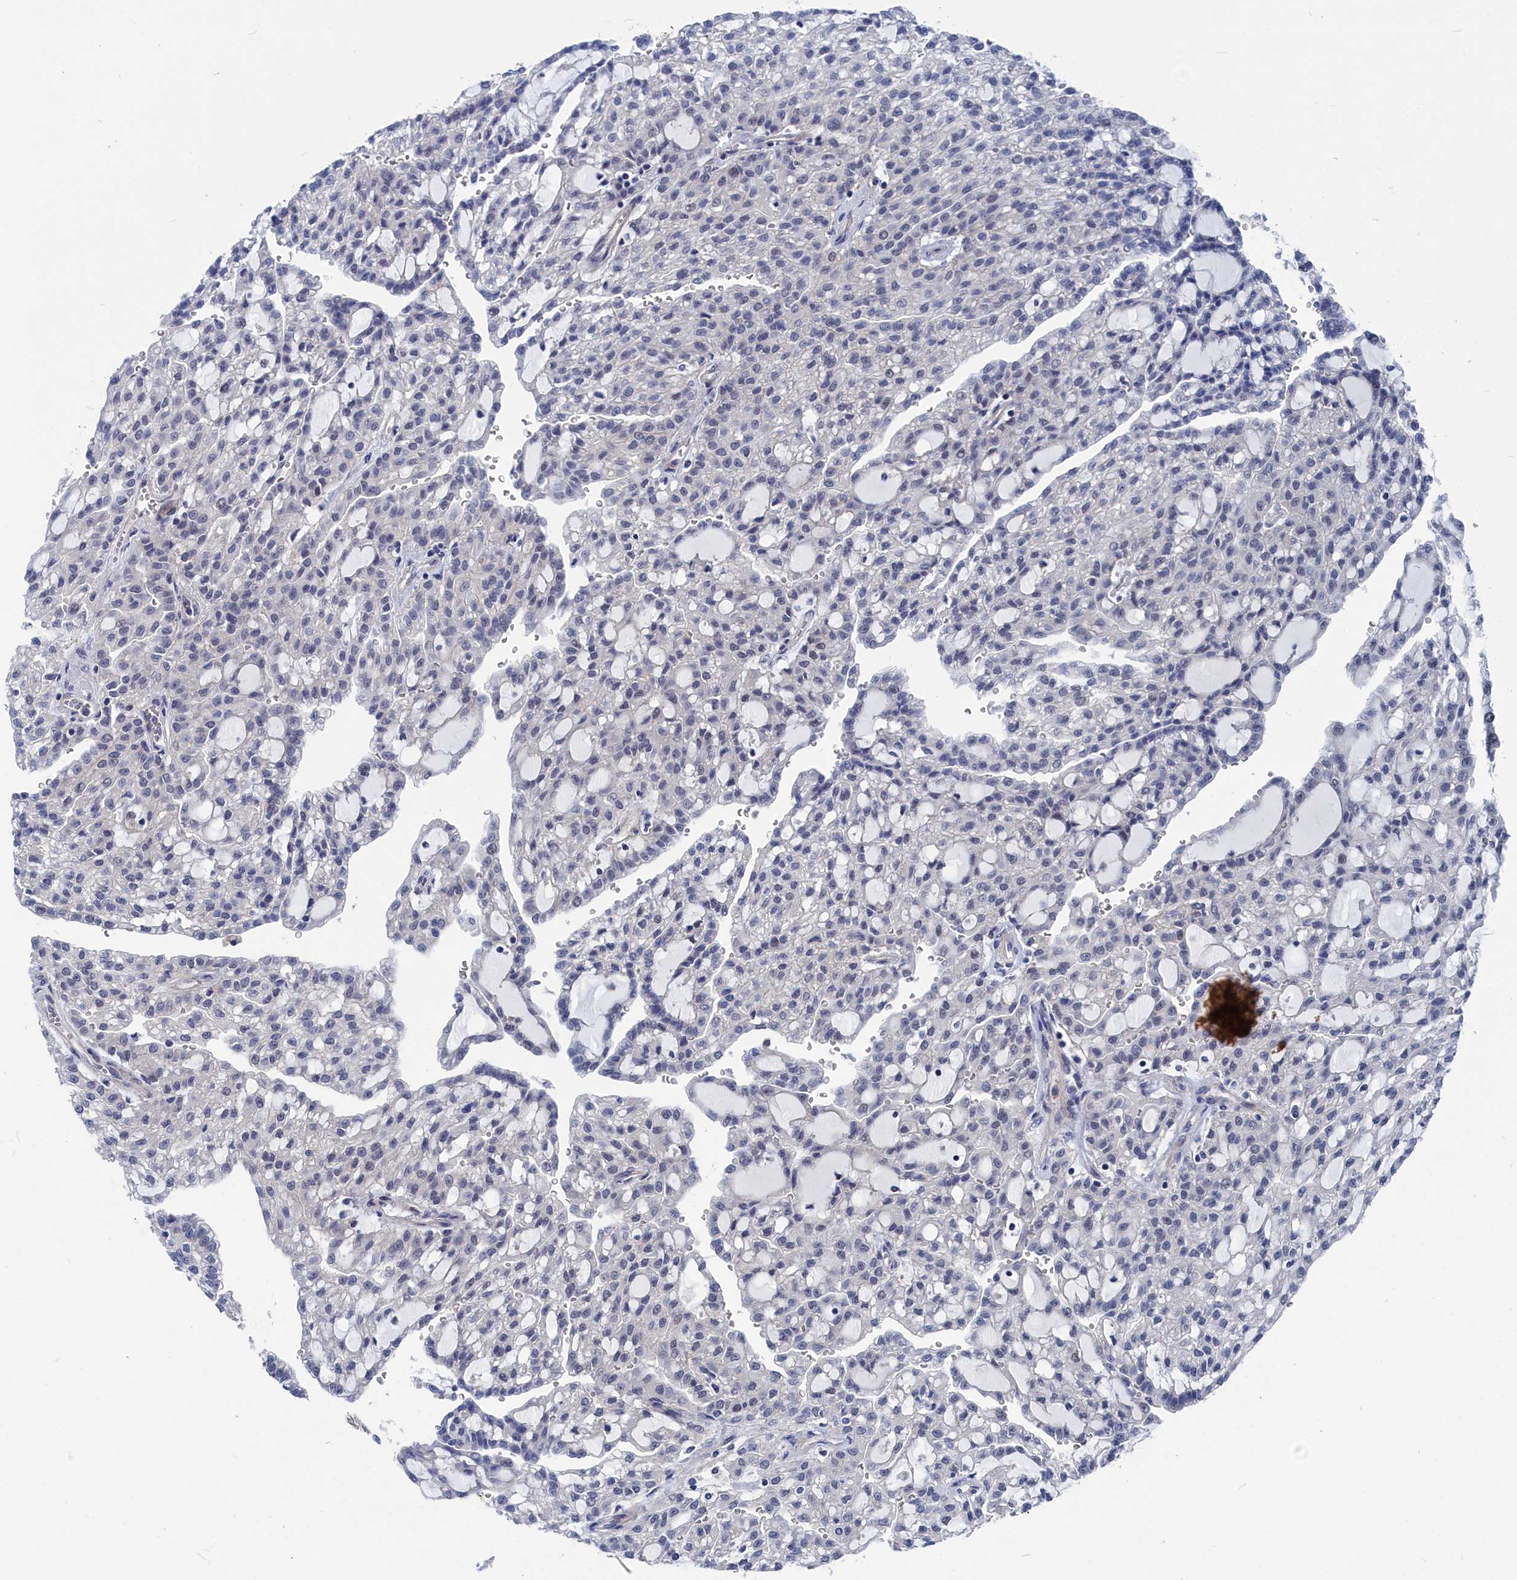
{"staining": {"intensity": "negative", "quantity": "none", "location": "none"}, "tissue": "renal cancer", "cell_type": "Tumor cells", "image_type": "cancer", "snomed": [{"axis": "morphology", "description": "Adenocarcinoma, NOS"}, {"axis": "topography", "description": "Kidney"}], "caption": "Immunohistochemical staining of human adenocarcinoma (renal) reveals no significant expression in tumor cells. Brightfield microscopy of IHC stained with DAB (brown) and hematoxylin (blue), captured at high magnification.", "gene": "MARCHF3", "patient": {"sex": "male", "age": 63}}